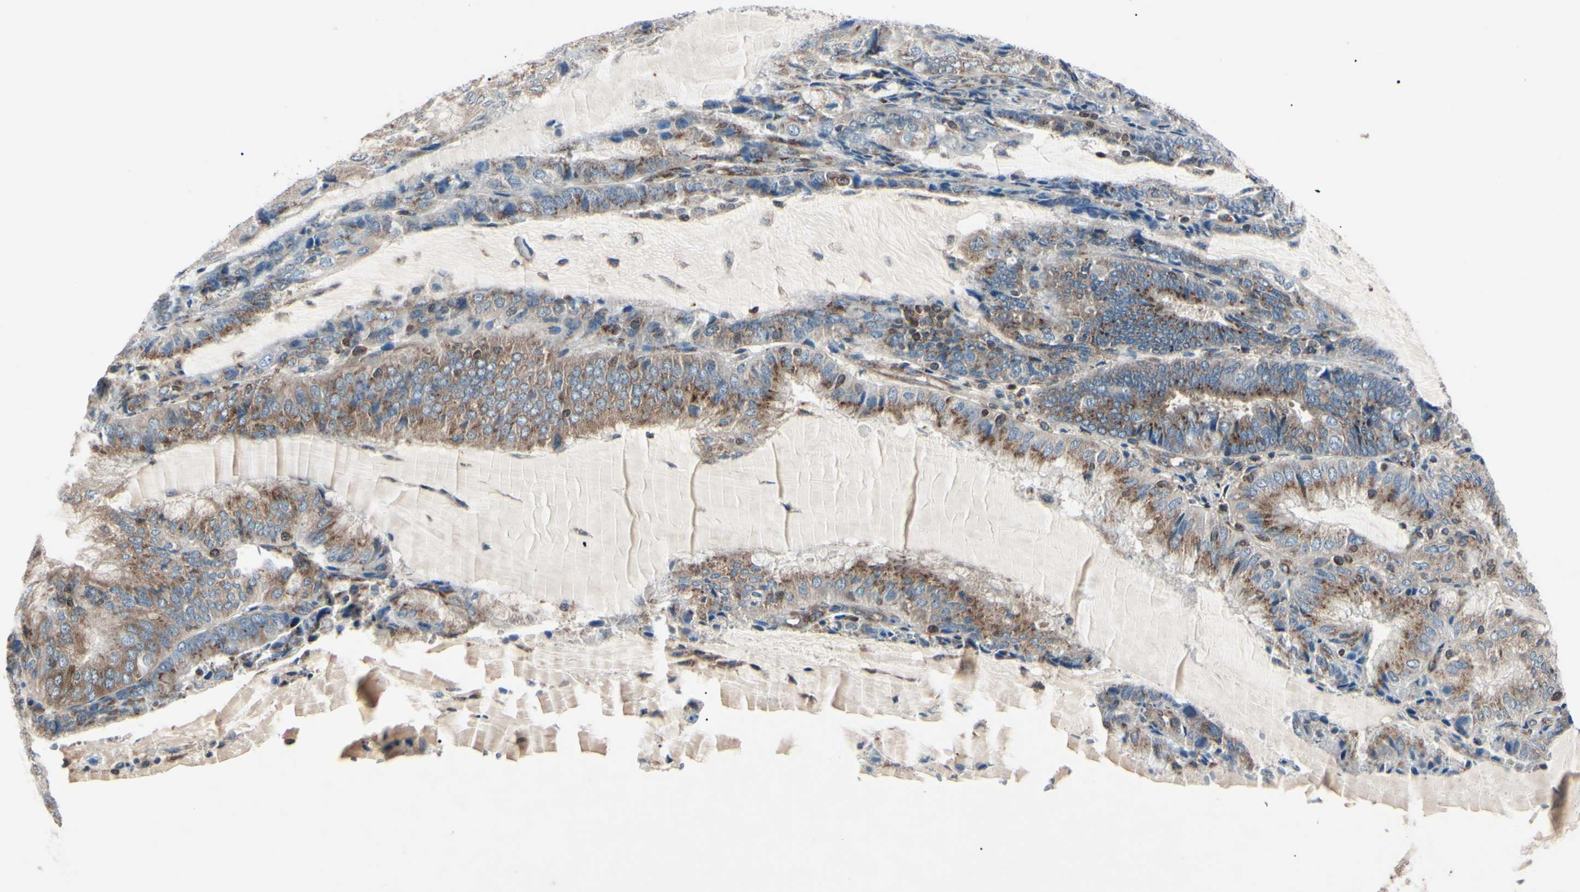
{"staining": {"intensity": "moderate", "quantity": ">75%", "location": "cytoplasmic/membranous"}, "tissue": "endometrial cancer", "cell_type": "Tumor cells", "image_type": "cancer", "snomed": [{"axis": "morphology", "description": "Adenocarcinoma, NOS"}, {"axis": "topography", "description": "Endometrium"}], "caption": "A brown stain shows moderate cytoplasmic/membranous staining of a protein in adenocarcinoma (endometrial) tumor cells. Using DAB (brown) and hematoxylin (blue) stains, captured at high magnification using brightfield microscopy.", "gene": "MAPRE1", "patient": {"sex": "female", "age": 81}}